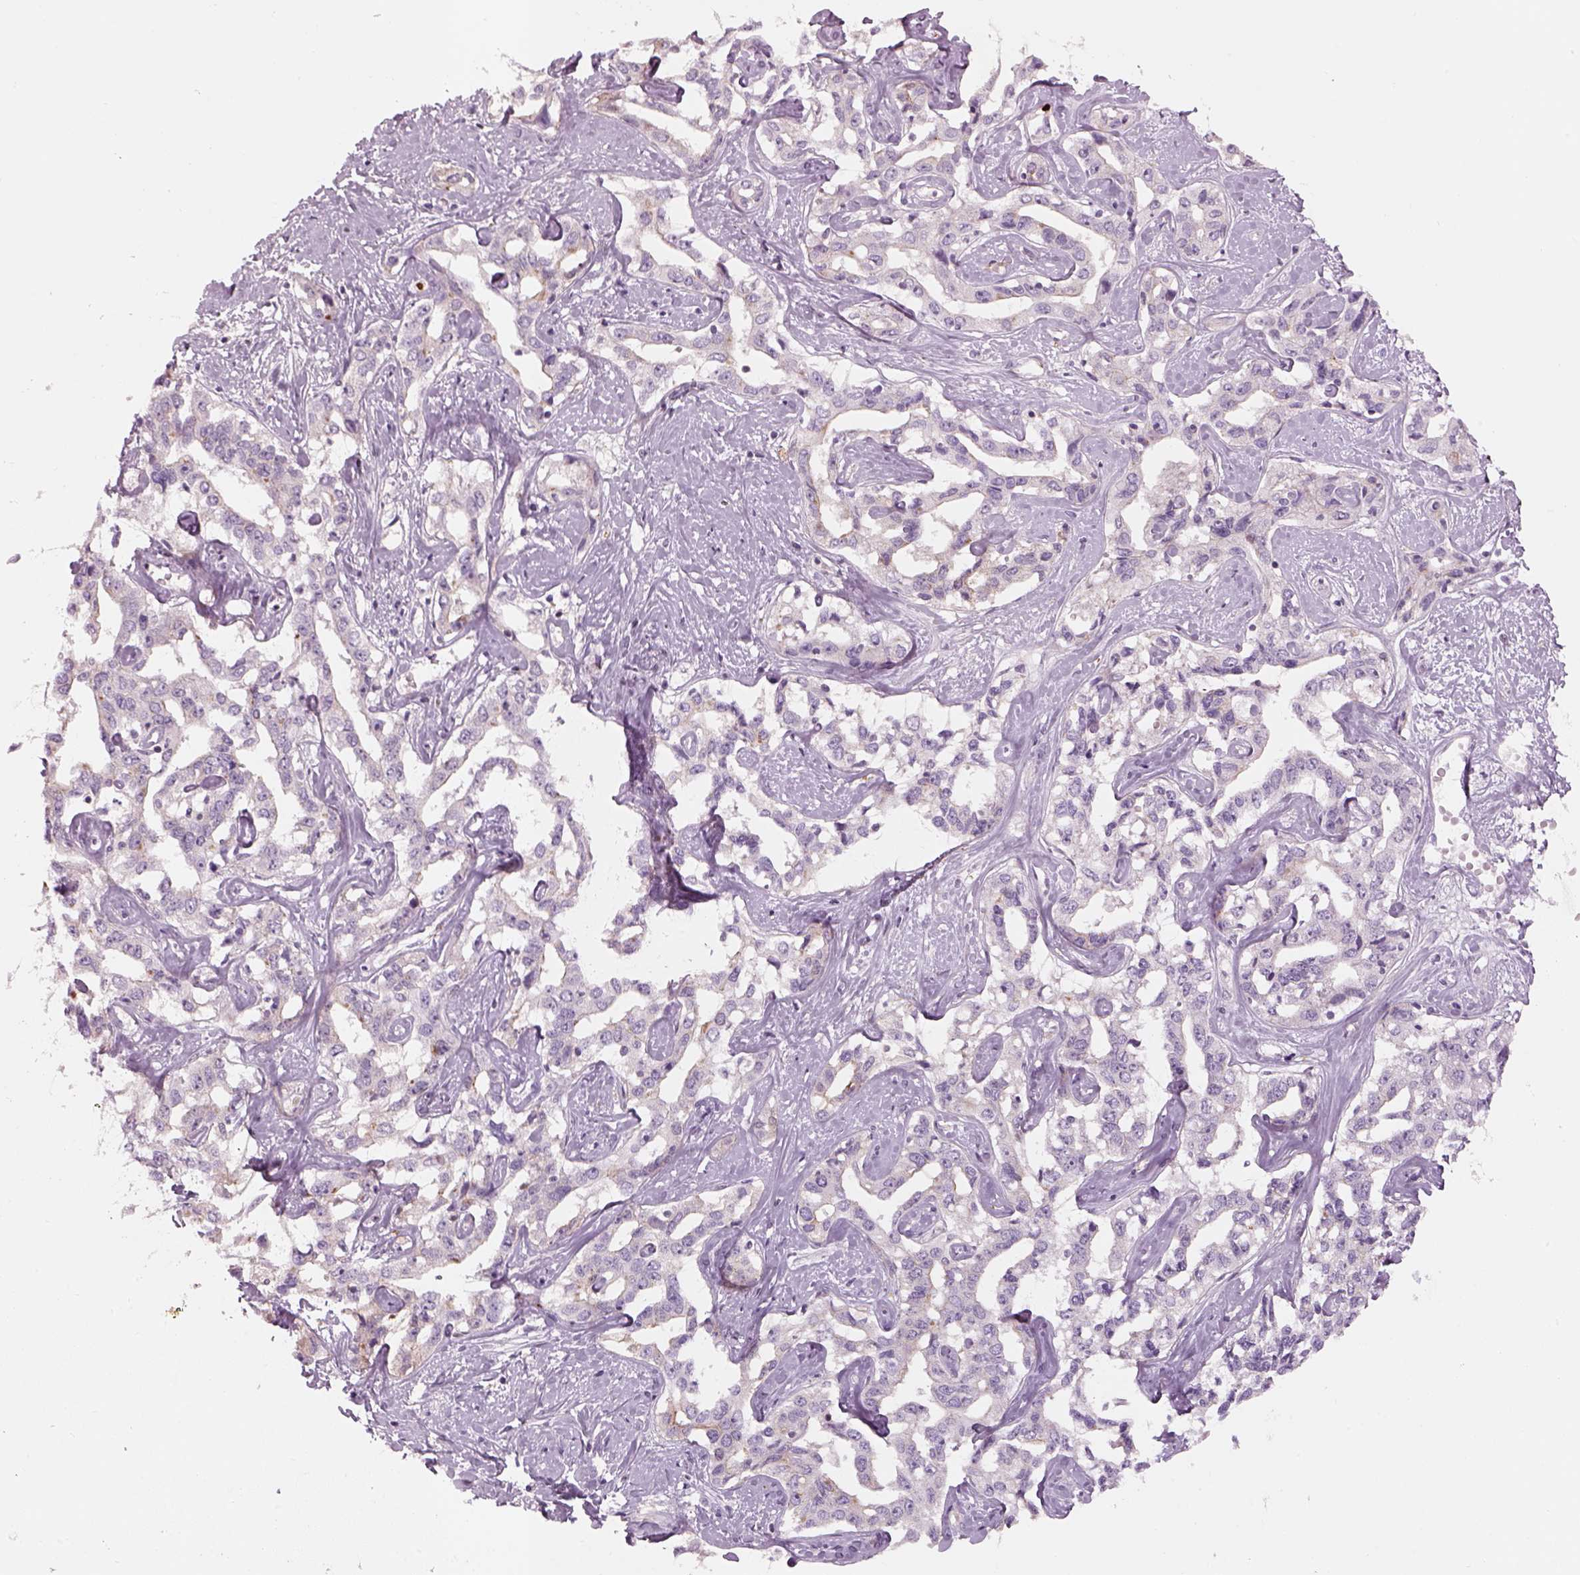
{"staining": {"intensity": "negative", "quantity": "none", "location": "none"}, "tissue": "liver cancer", "cell_type": "Tumor cells", "image_type": "cancer", "snomed": [{"axis": "morphology", "description": "Cholangiocarcinoma"}, {"axis": "topography", "description": "Liver"}], "caption": "High power microscopy photomicrograph of an immunohistochemistry image of liver cancer, revealing no significant positivity in tumor cells.", "gene": "PABPC1L2B", "patient": {"sex": "male", "age": 59}}